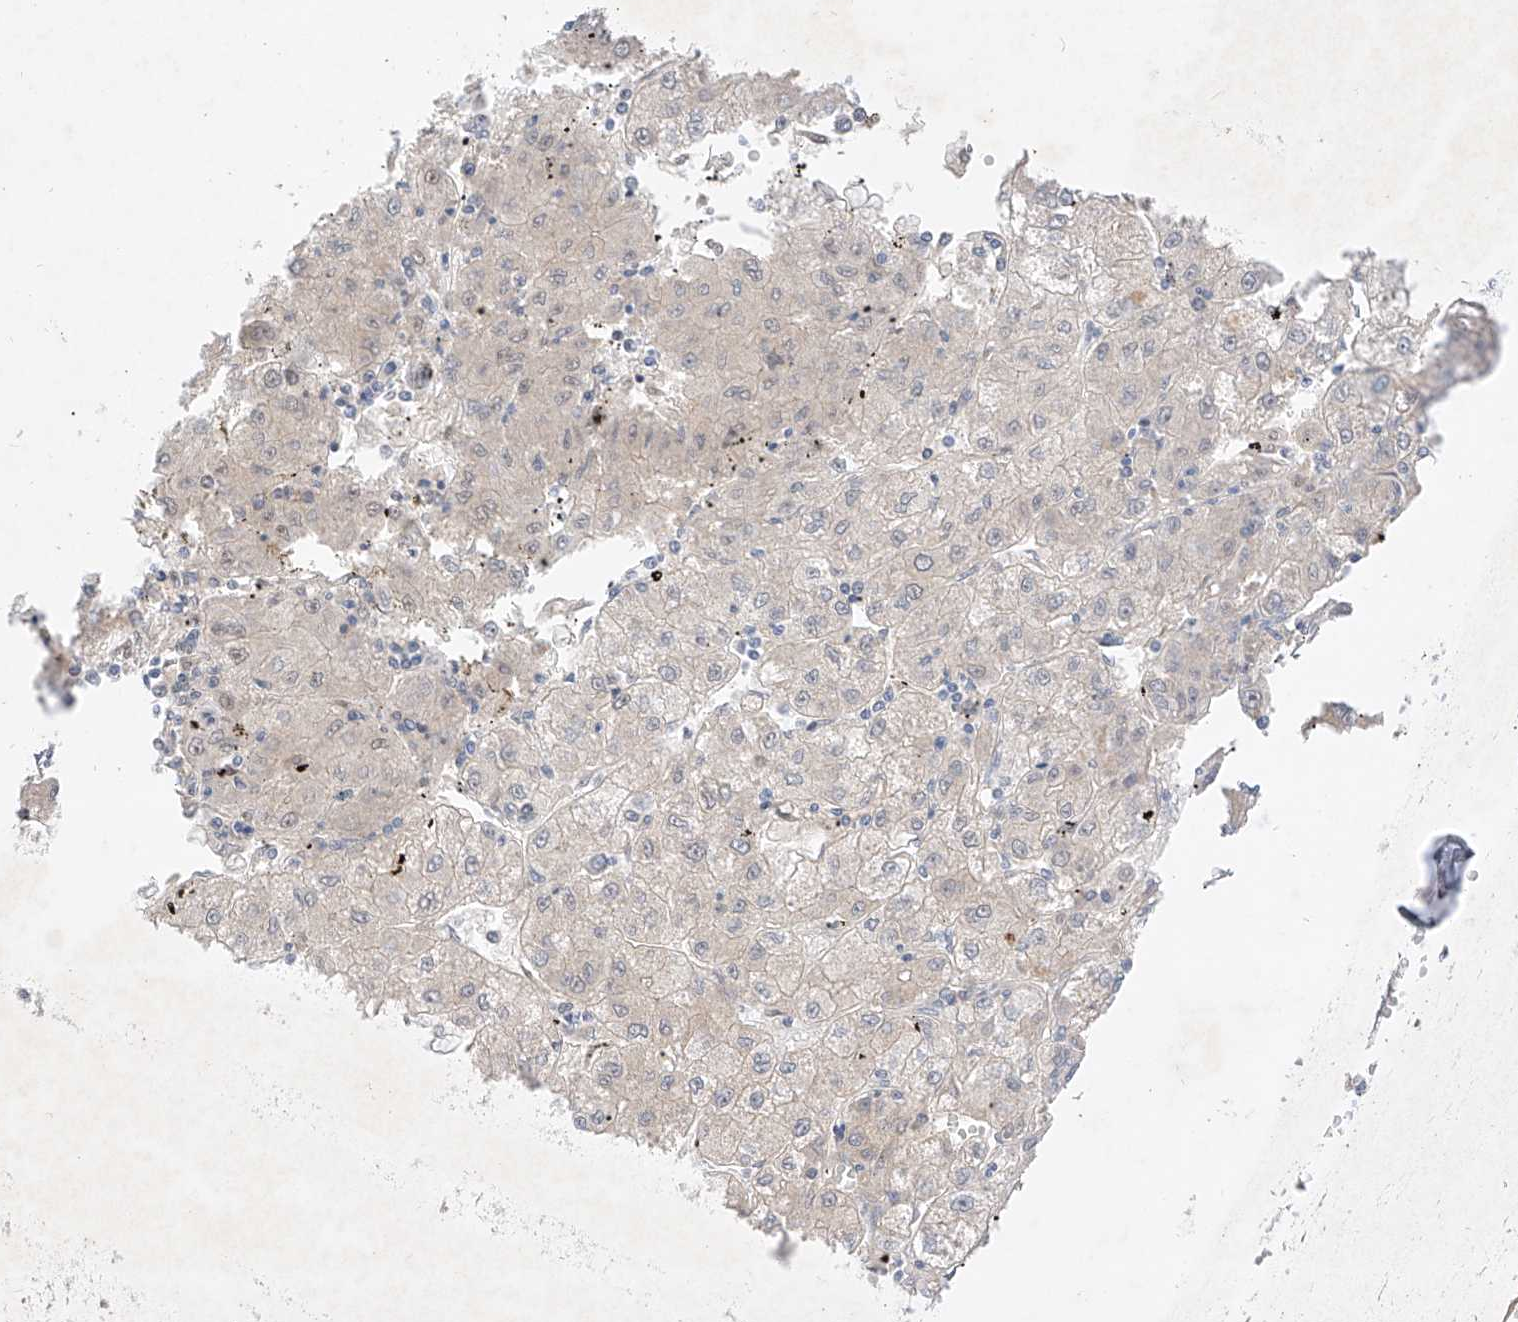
{"staining": {"intensity": "negative", "quantity": "none", "location": "none"}, "tissue": "liver cancer", "cell_type": "Tumor cells", "image_type": "cancer", "snomed": [{"axis": "morphology", "description": "Carcinoma, Hepatocellular, NOS"}, {"axis": "topography", "description": "Liver"}], "caption": "A high-resolution histopathology image shows immunohistochemistry (IHC) staining of liver cancer, which exhibits no significant positivity in tumor cells. (DAB IHC, high magnification).", "gene": "IL22RA2", "patient": {"sex": "male", "age": 72}}